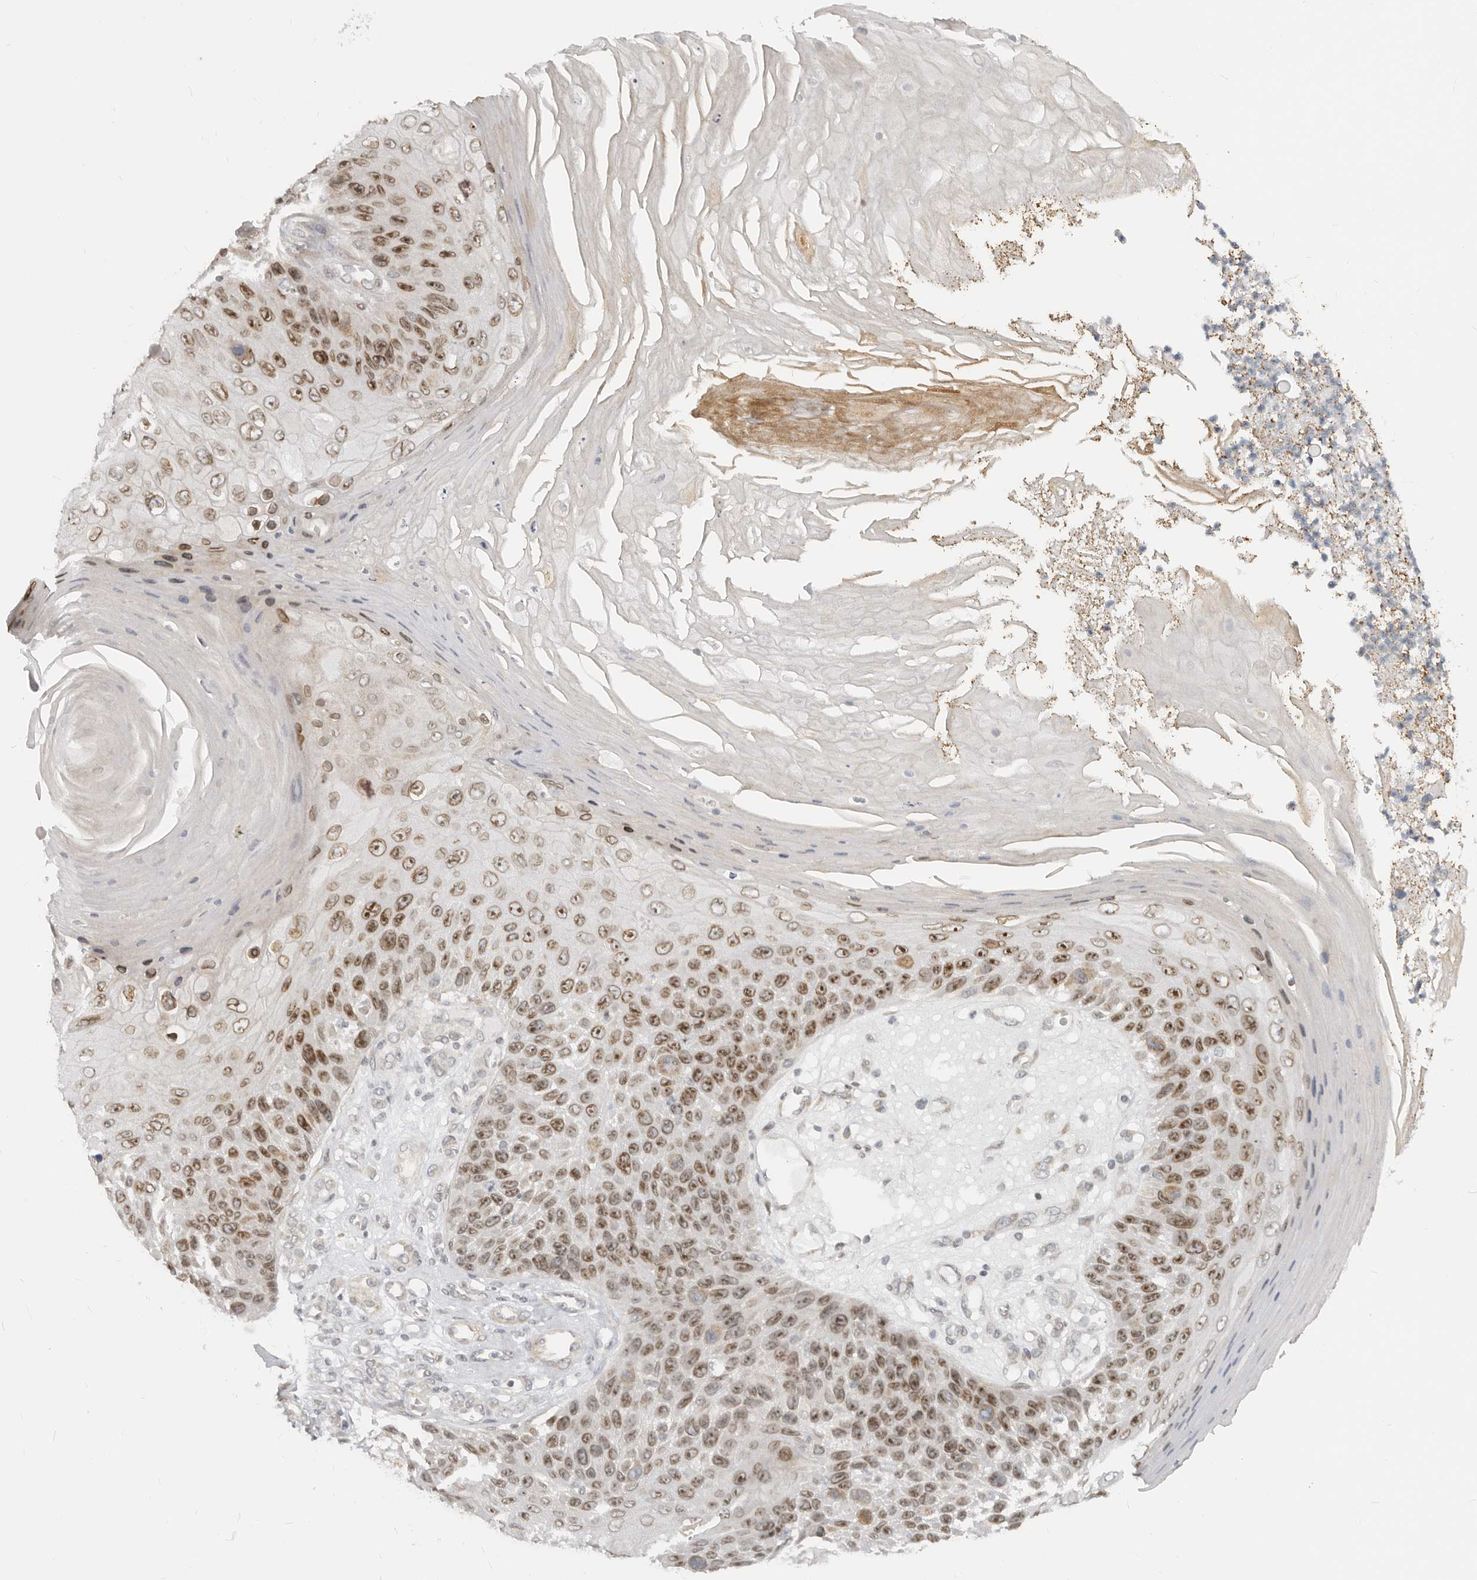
{"staining": {"intensity": "strong", "quantity": "25%-75%", "location": "cytoplasmic/membranous,nuclear"}, "tissue": "skin cancer", "cell_type": "Tumor cells", "image_type": "cancer", "snomed": [{"axis": "morphology", "description": "Squamous cell carcinoma, NOS"}, {"axis": "topography", "description": "Skin"}], "caption": "Tumor cells exhibit high levels of strong cytoplasmic/membranous and nuclear staining in about 25%-75% of cells in squamous cell carcinoma (skin). Immunohistochemistry (ihc) stains the protein in brown and the nuclei are stained blue.", "gene": "NUP153", "patient": {"sex": "female", "age": 88}}